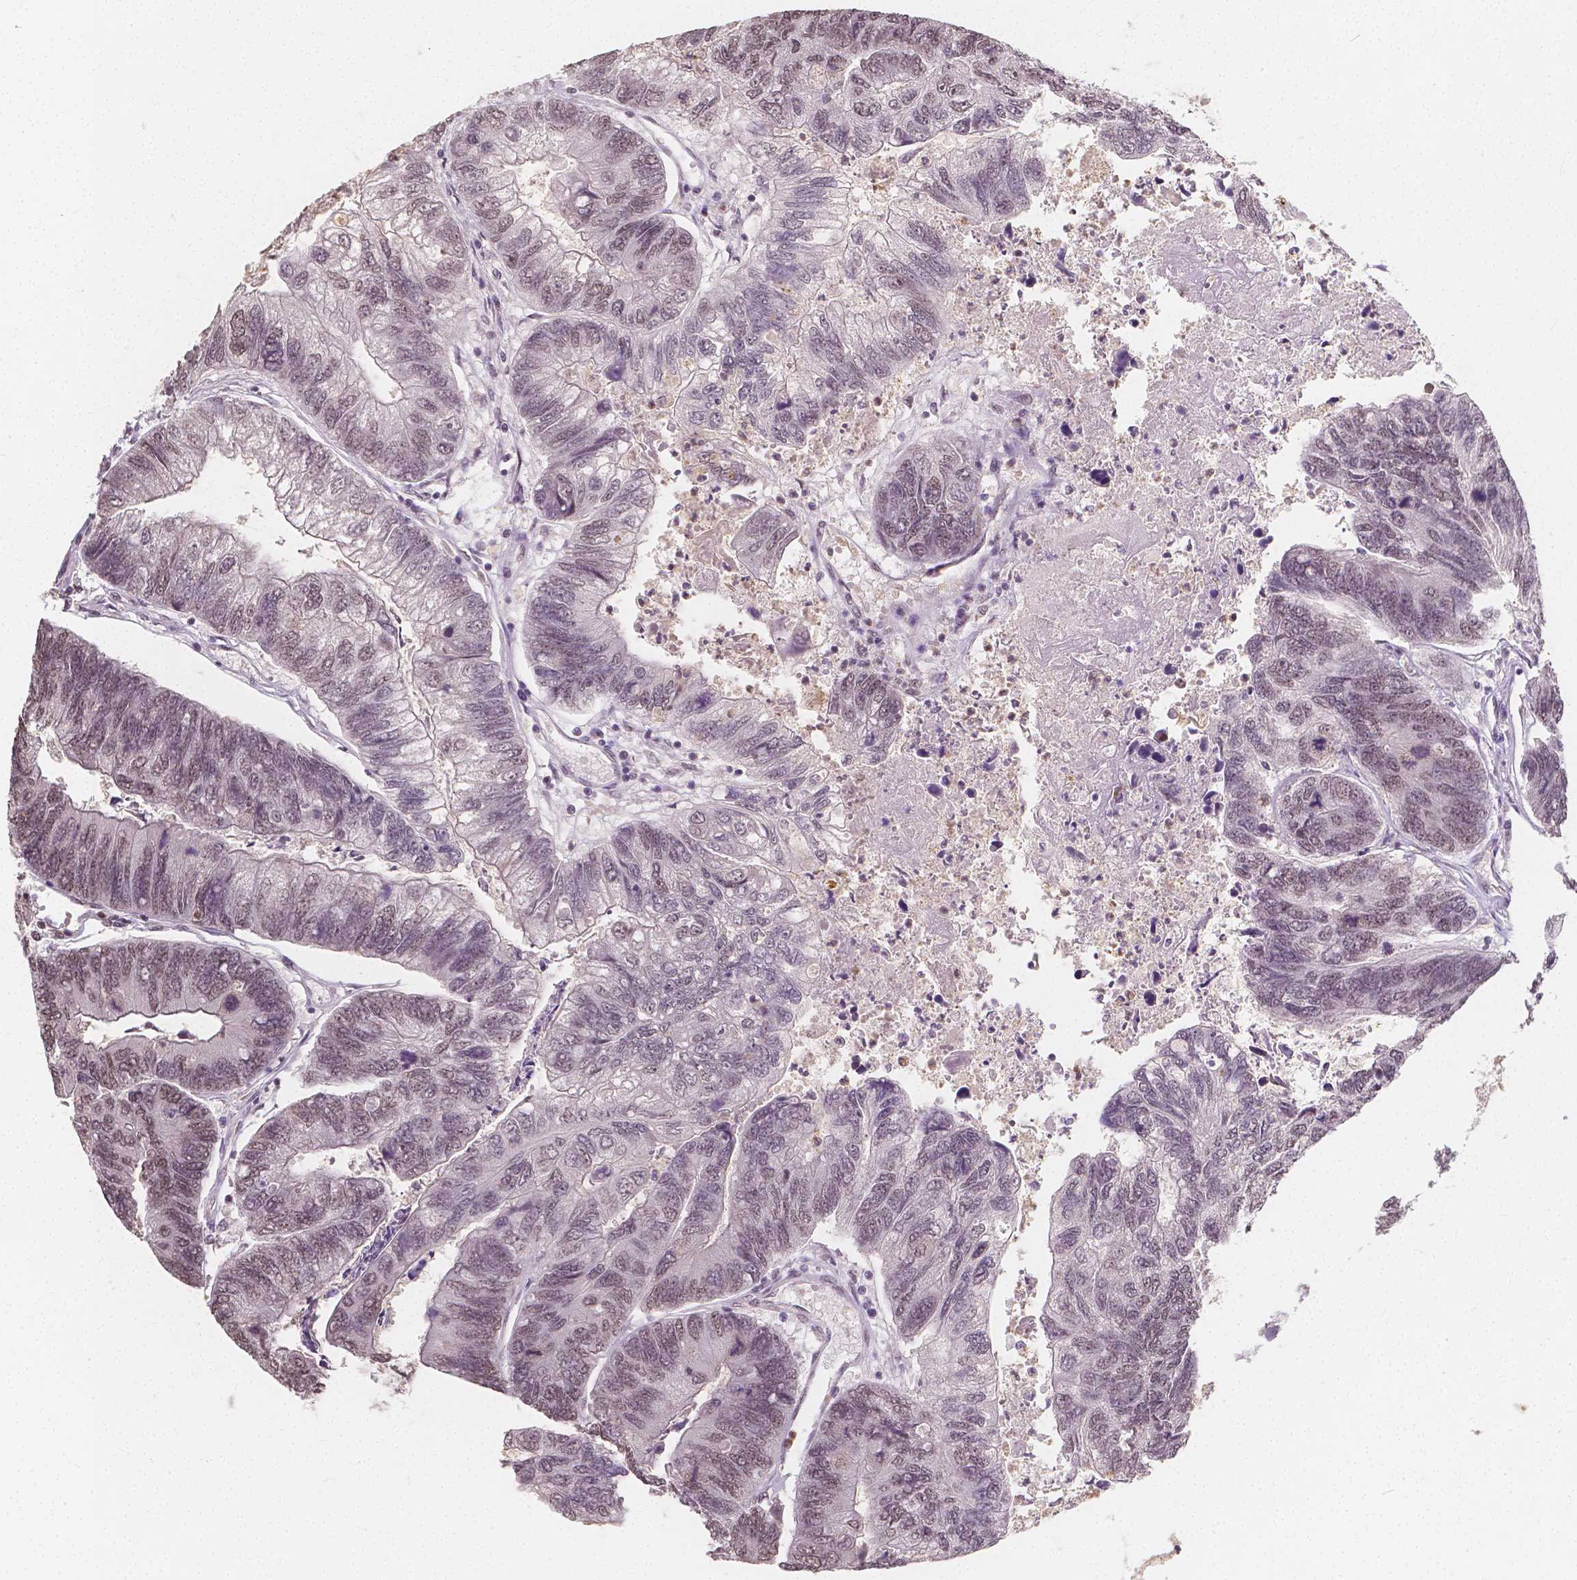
{"staining": {"intensity": "weak", "quantity": "25%-75%", "location": "nuclear"}, "tissue": "colorectal cancer", "cell_type": "Tumor cells", "image_type": "cancer", "snomed": [{"axis": "morphology", "description": "Adenocarcinoma, NOS"}, {"axis": "topography", "description": "Colon"}], "caption": "Immunohistochemistry of adenocarcinoma (colorectal) demonstrates low levels of weak nuclear expression in about 25%-75% of tumor cells.", "gene": "NOLC1", "patient": {"sex": "female", "age": 67}}